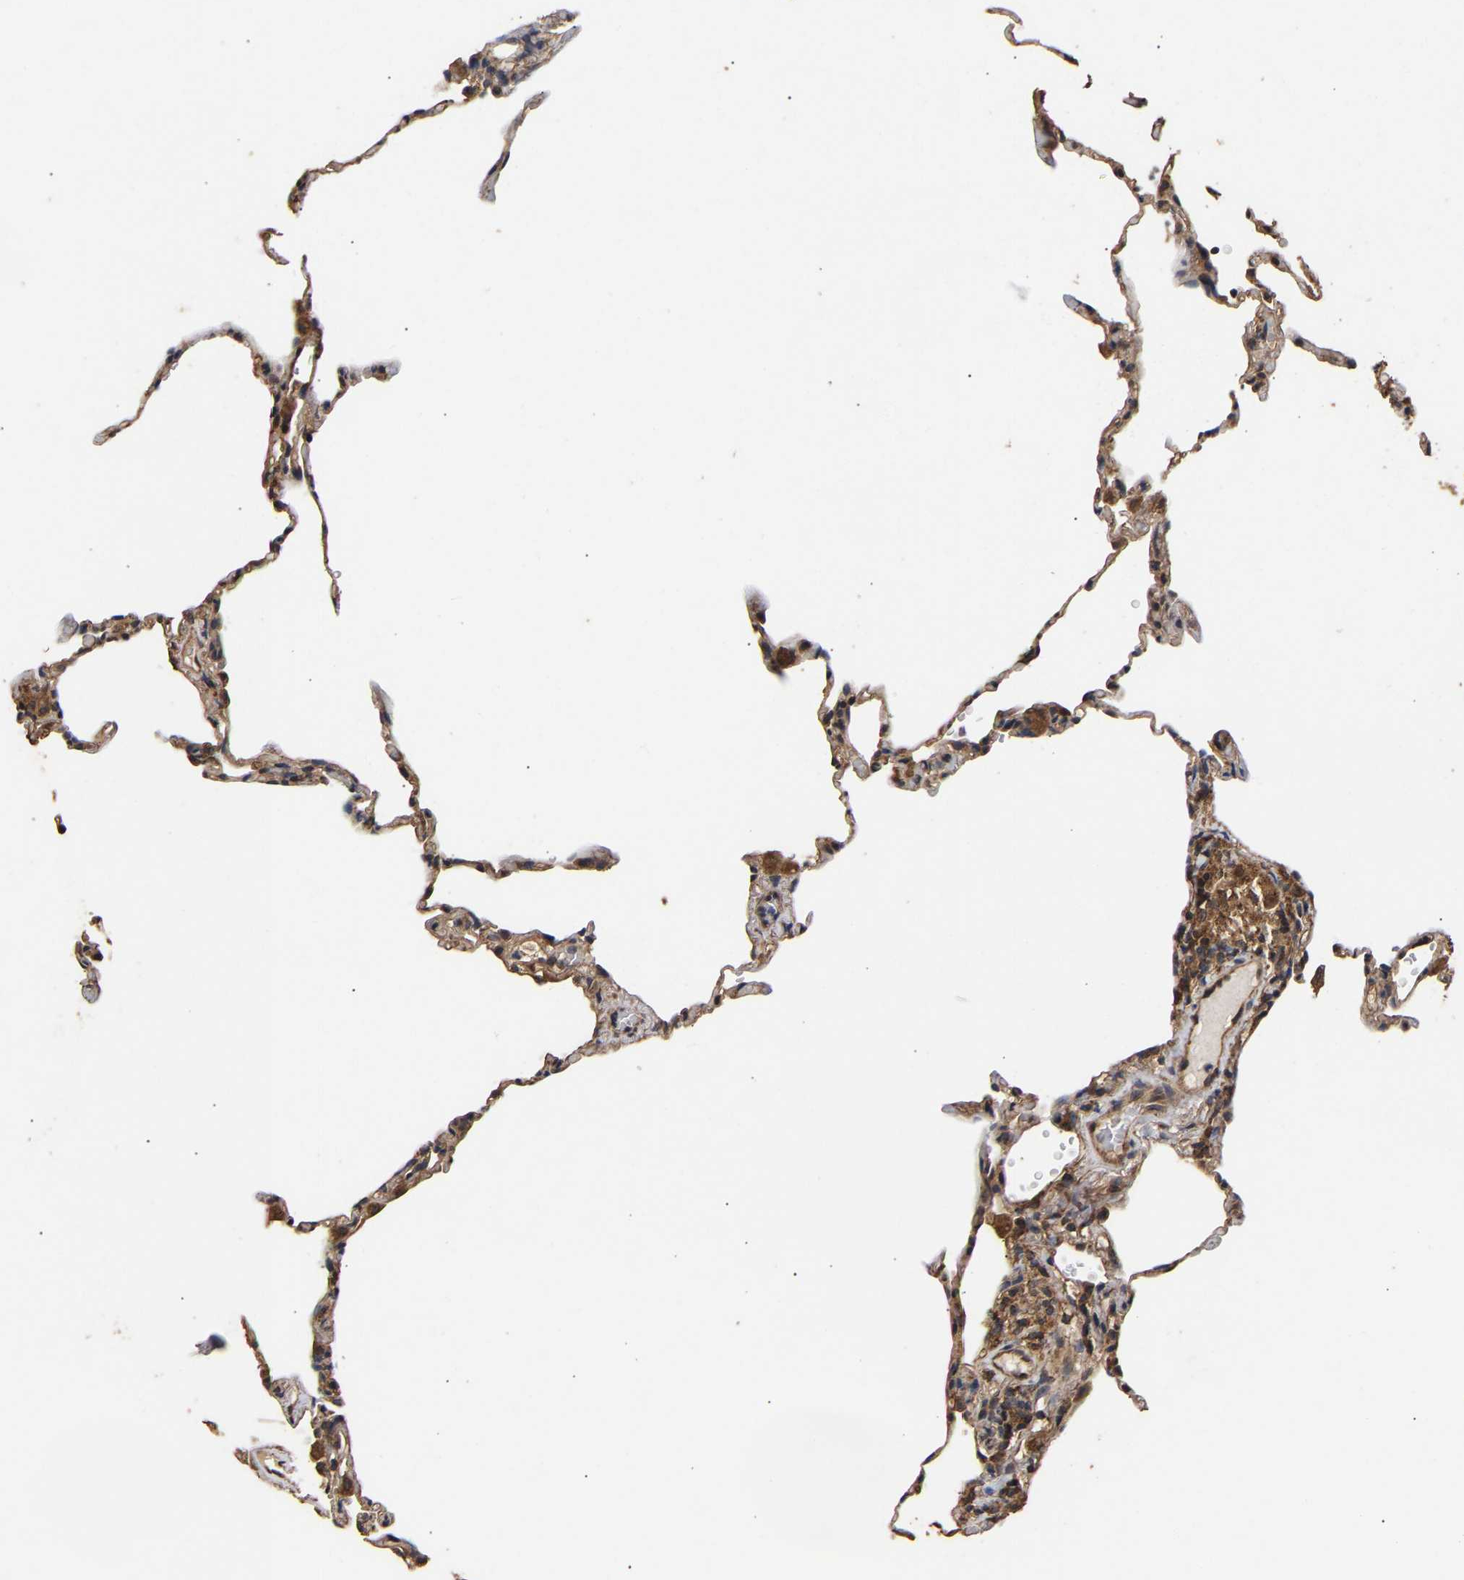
{"staining": {"intensity": "moderate", "quantity": "<25%", "location": "cytoplasmic/membranous"}, "tissue": "lung", "cell_type": "Alveolar cells", "image_type": "normal", "snomed": [{"axis": "morphology", "description": "Normal tissue, NOS"}, {"axis": "topography", "description": "Lung"}], "caption": "Unremarkable lung demonstrates moderate cytoplasmic/membranous staining in approximately <25% of alveolar cells, visualized by immunohistochemistry.", "gene": "ZNF26", "patient": {"sex": "male", "age": 59}}